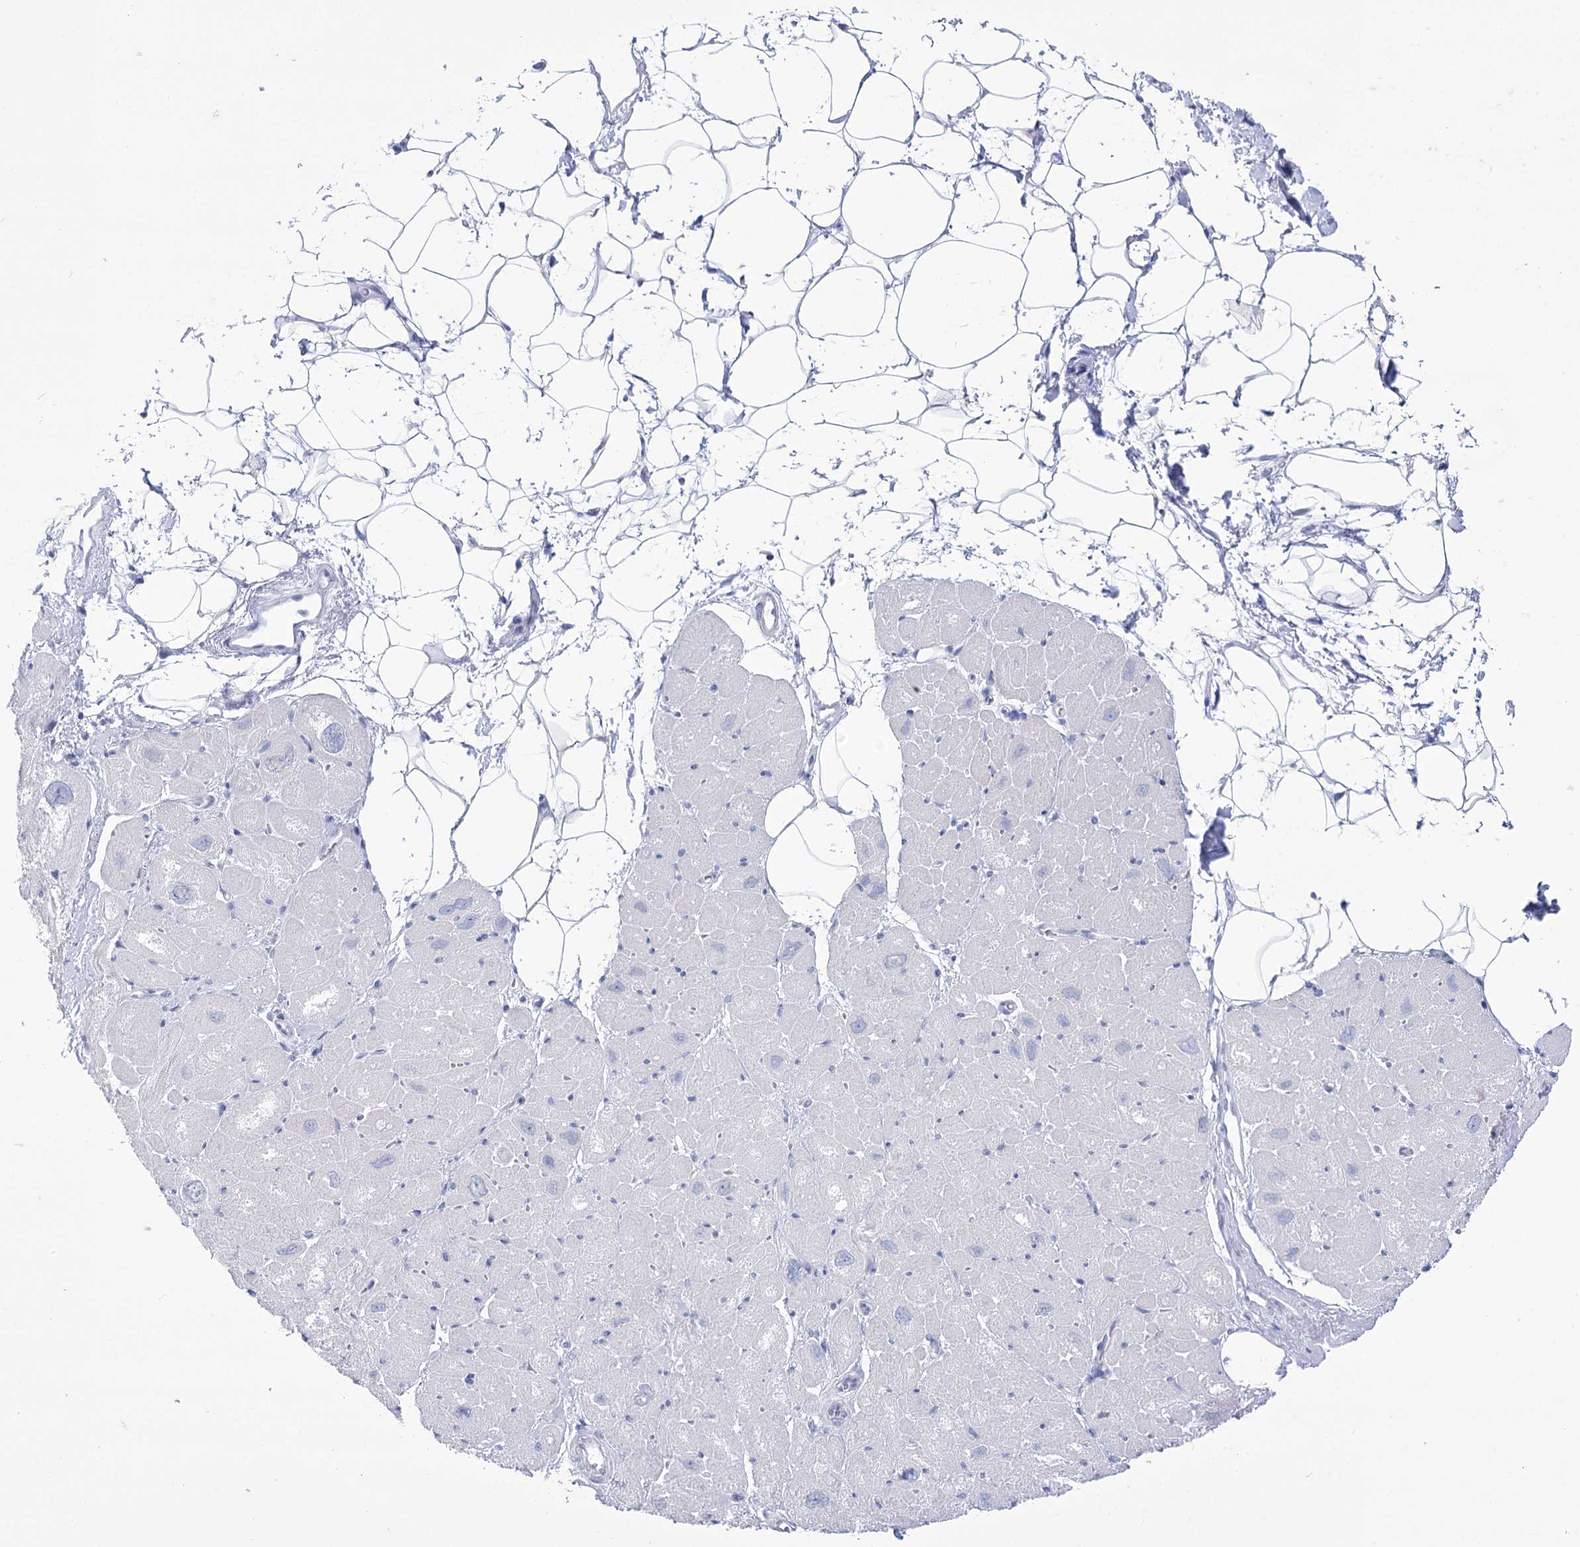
{"staining": {"intensity": "negative", "quantity": "none", "location": "none"}, "tissue": "heart muscle", "cell_type": "Cardiomyocytes", "image_type": "normal", "snomed": [{"axis": "morphology", "description": "Normal tissue, NOS"}, {"axis": "topography", "description": "Heart"}], "caption": "Cardiomyocytes are negative for protein expression in benign human heart muscle. (DAB immunohistochemistry visualized using brightfield microscopy, high magnification).", "gene": "UBA6", "patient": {"sex": "male", "age": 50}}